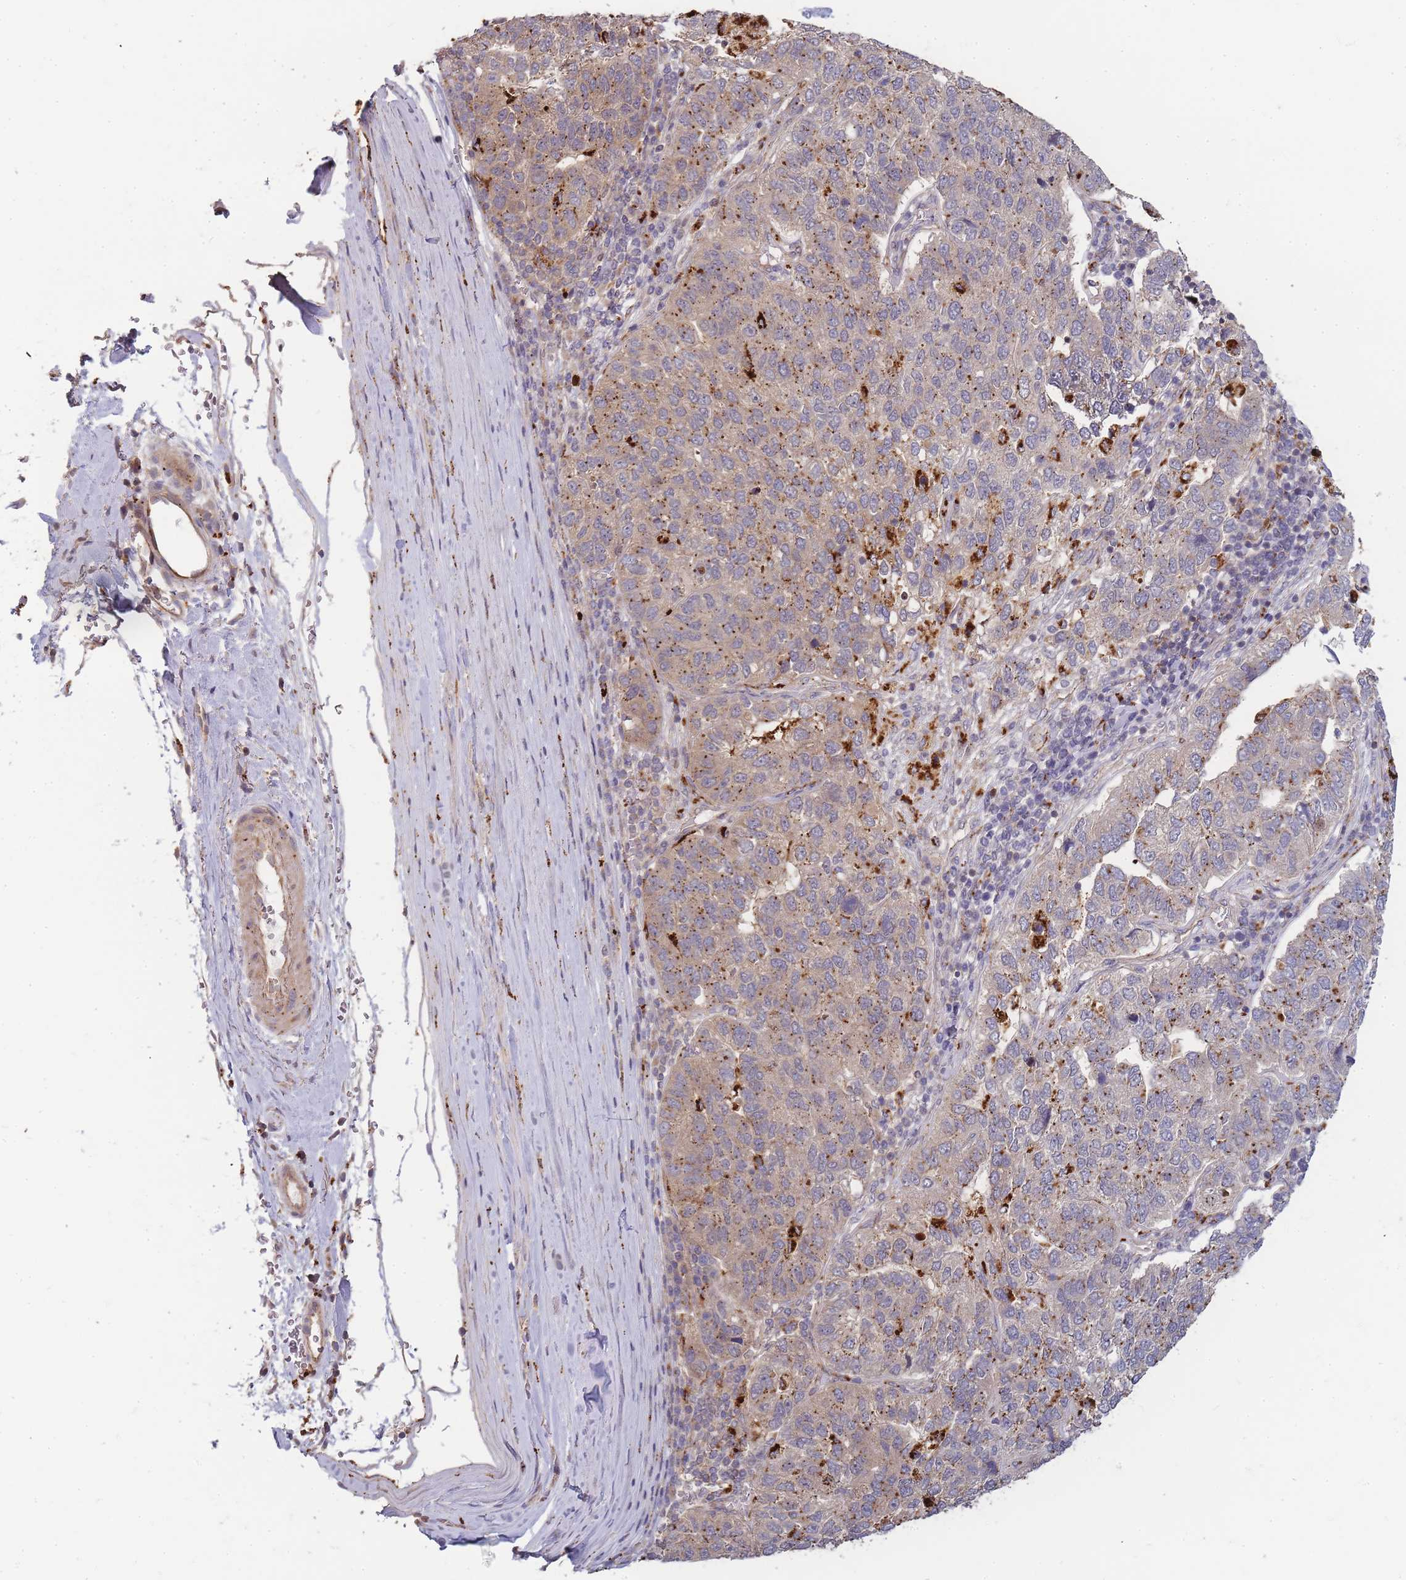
{"staining": {"intensity": "weak", "quantity": "<25%", "location": "cytoplasmic/membranous"}, "tissue": "pancreatic cancer", "cell_type": "Tumor cells", "image_type": "cancer", "snomed": [{"axis": "morphology", "description": "Adenocarcinoma, NOS"}, {"axis": "topography", "description": "Pancreas"}], "caption": "Human pancreatic cancer stained for a protein using immunohistochemistry (IHC) displays no staining in tumor cells.", "gene": "ATG5", "patient": {"sex": "female", "age": 61}}